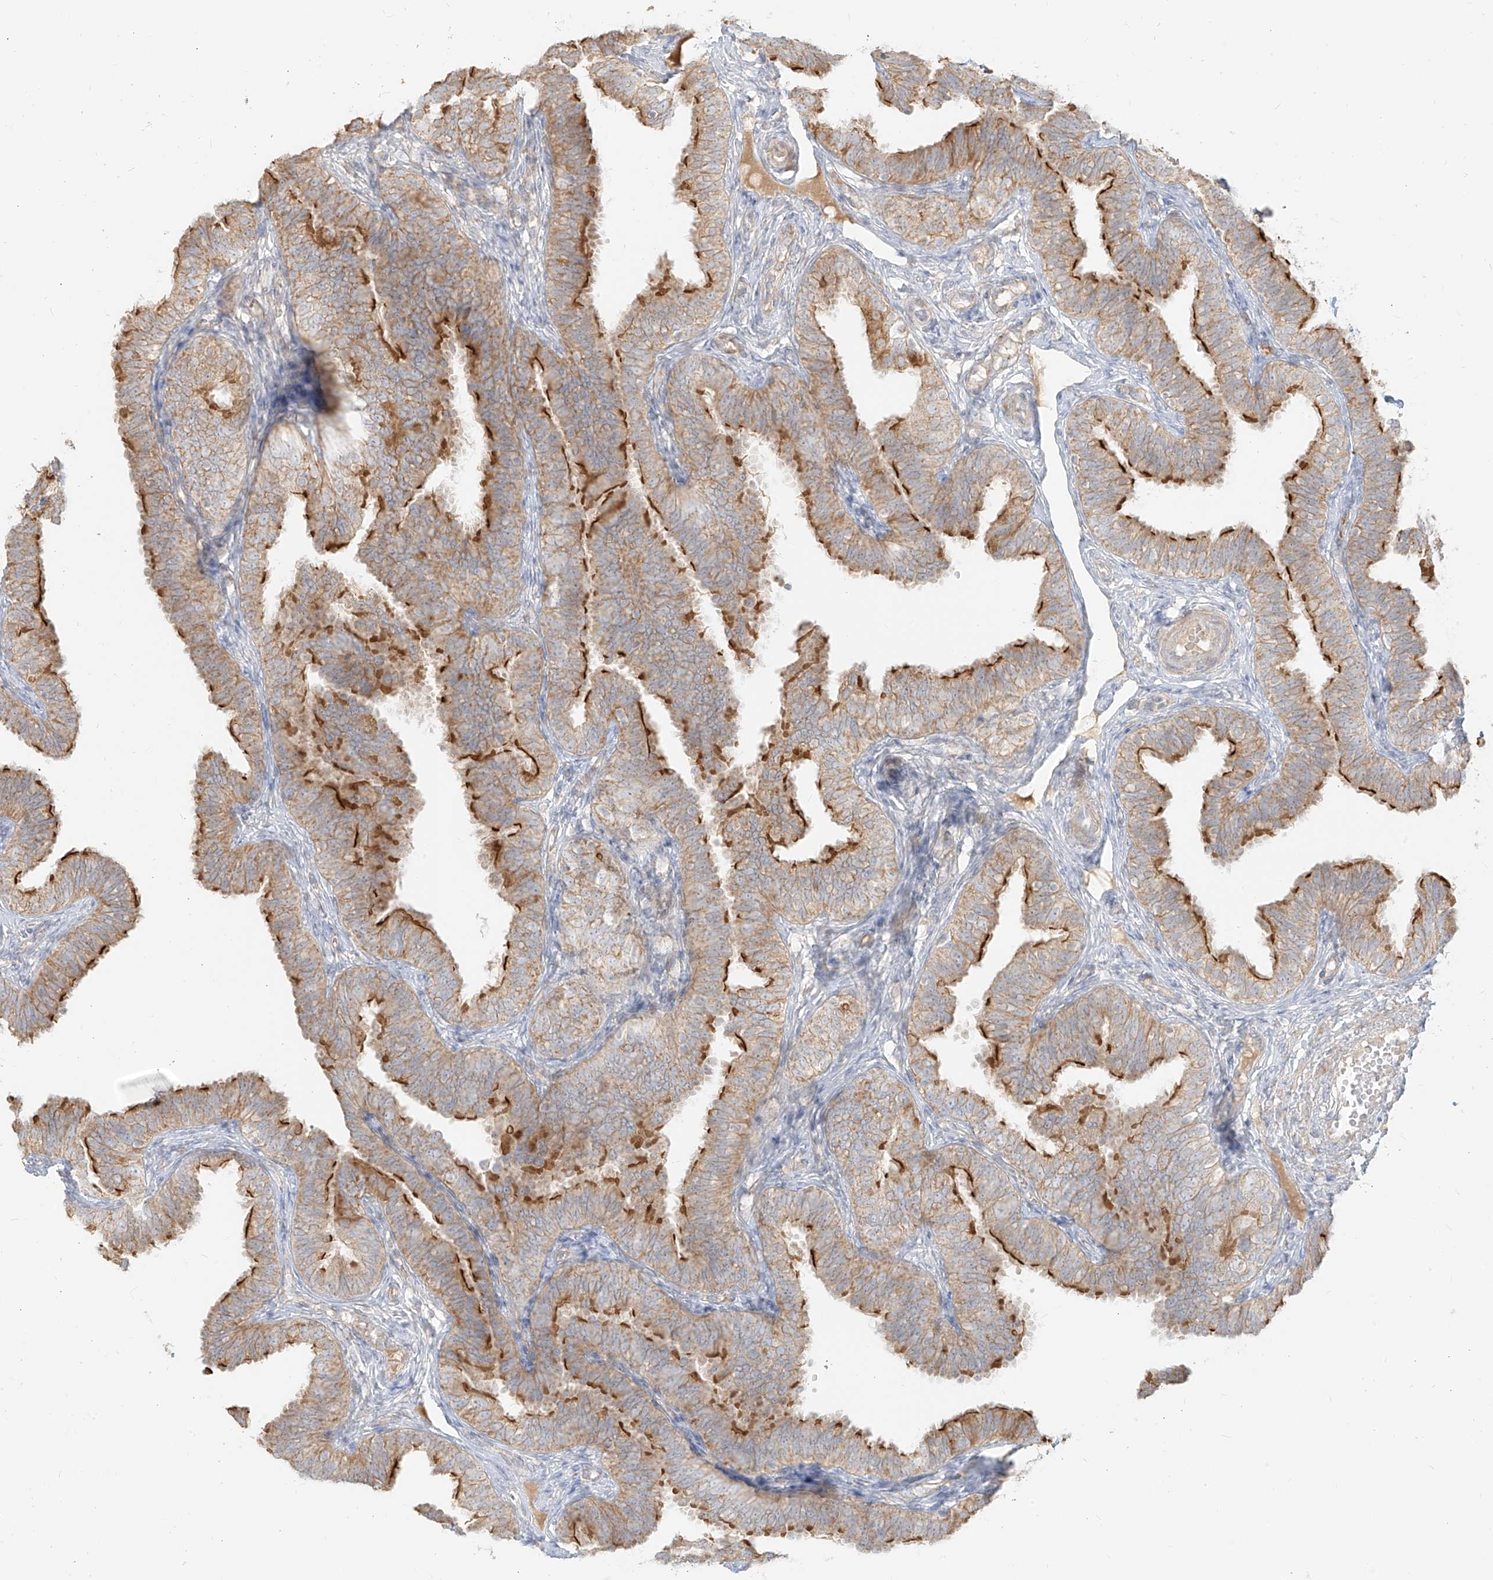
{"staining": {"intensity": "strong", "quantity": "25%-75%", "location": "cytoplasmic/membranous"}, "tissue": "fallopian tube", "cell_type": "Glandular cells", "image_type": "normal", "snomed": [{"axis": "morphology", "description": "Normal tissue, NOS"}, {"axis": "topography", "description": "Fallopian tube"}], "caption": "This histopathology image exhibits immunohistochemistry staining of unremarkable fallopian tube, with high strong cytoplasmic/membranous expression in approximately 25%-75% of glandular cells.", "gene": "ZIM3", "patient": {"sex": "female", "age": 35}}